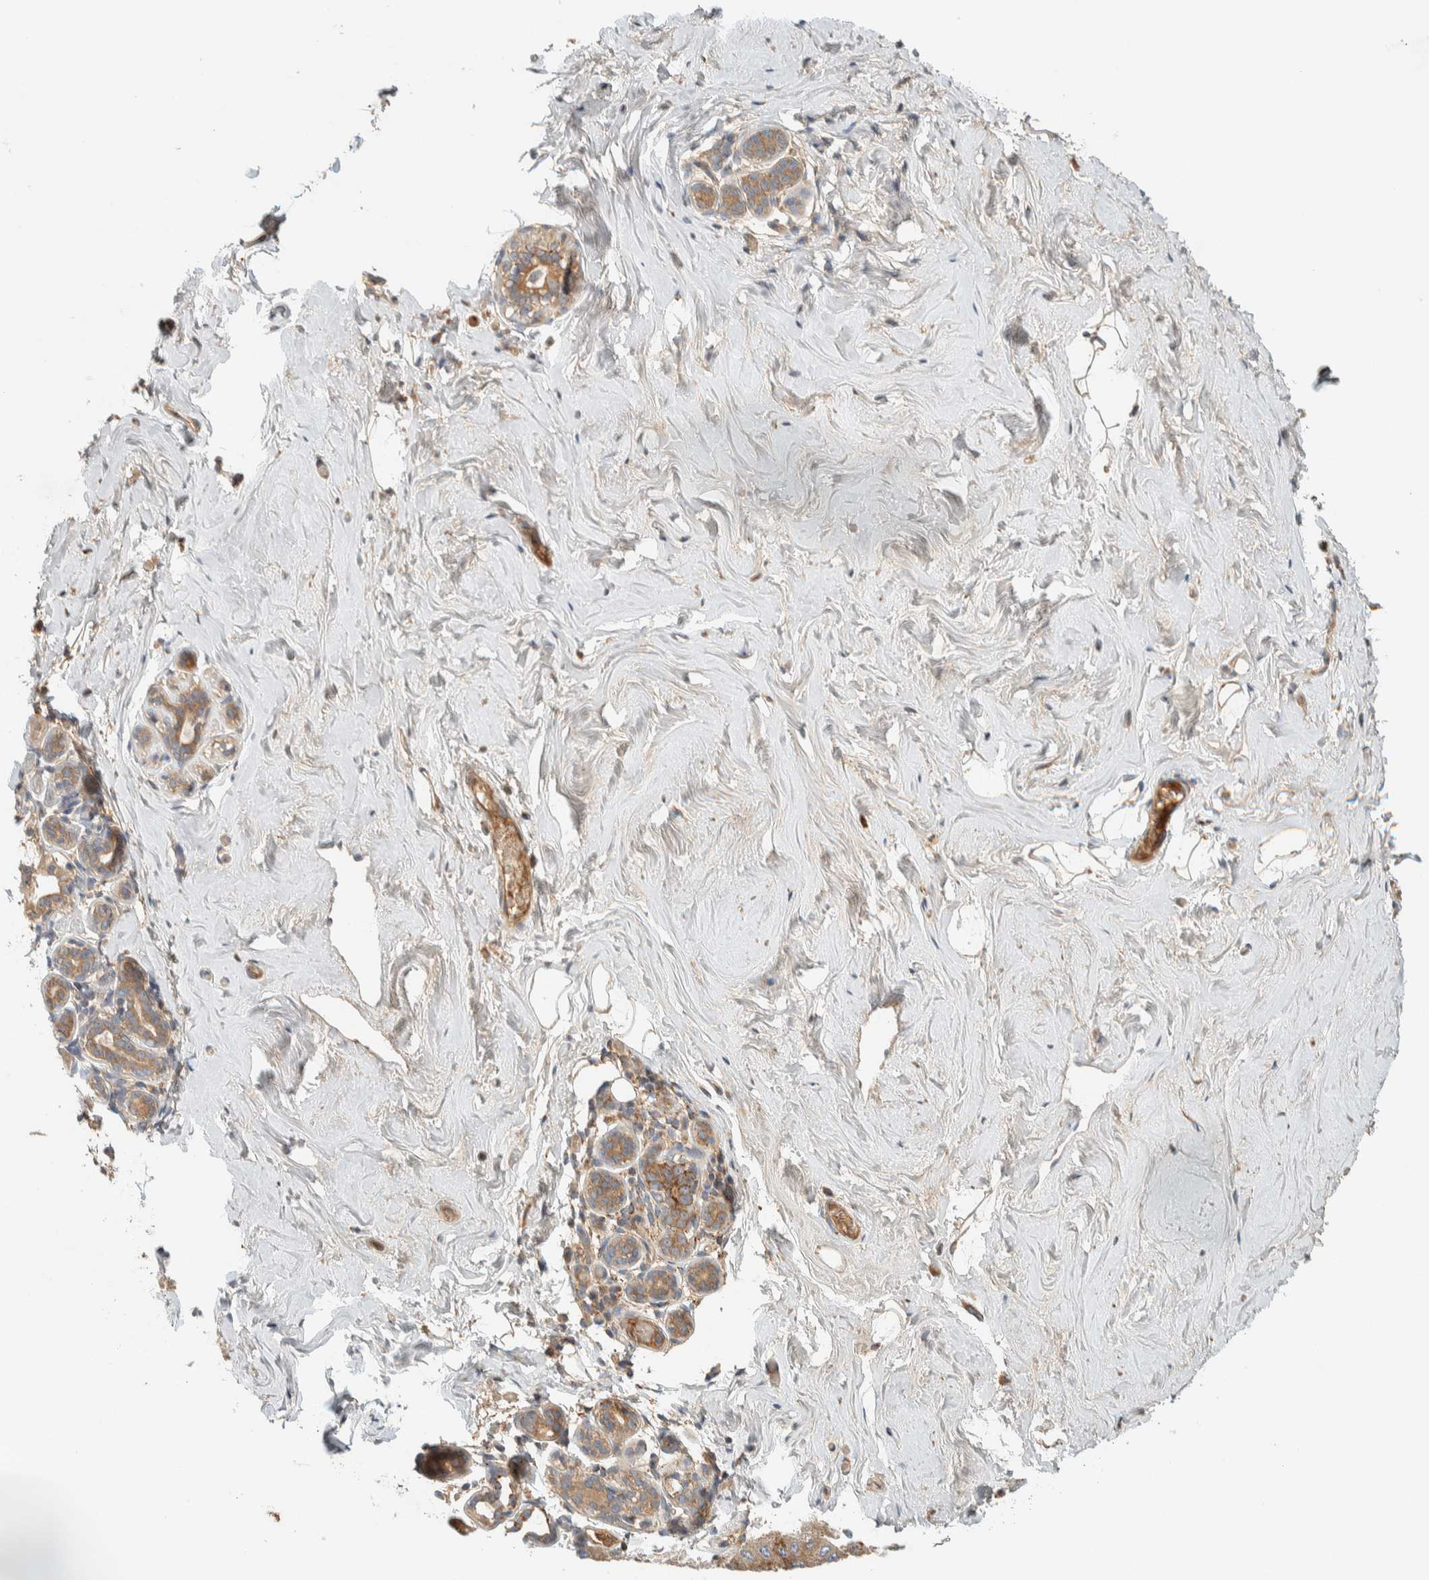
{"staining": {"intensity": "moderate", "quantity": ">75%", "location": "cytoplasmic/membranous"}, "tissue": "breast", "cell_type": "Adipocytes", "image_type": "normal", "snomed": [{"axis": "morphology", "description": "Normal tissue, NOS"}, {"axis": "topography", "description": "Breast"}], "caption": "Moderate cytoplasmic/membranous positivity for a protein is present in about >75% of adipocytes of unremarkable breast using immunohistochemistry.", "gene": "FAM167A", "patient": {"sex": "female", "age": 75}}